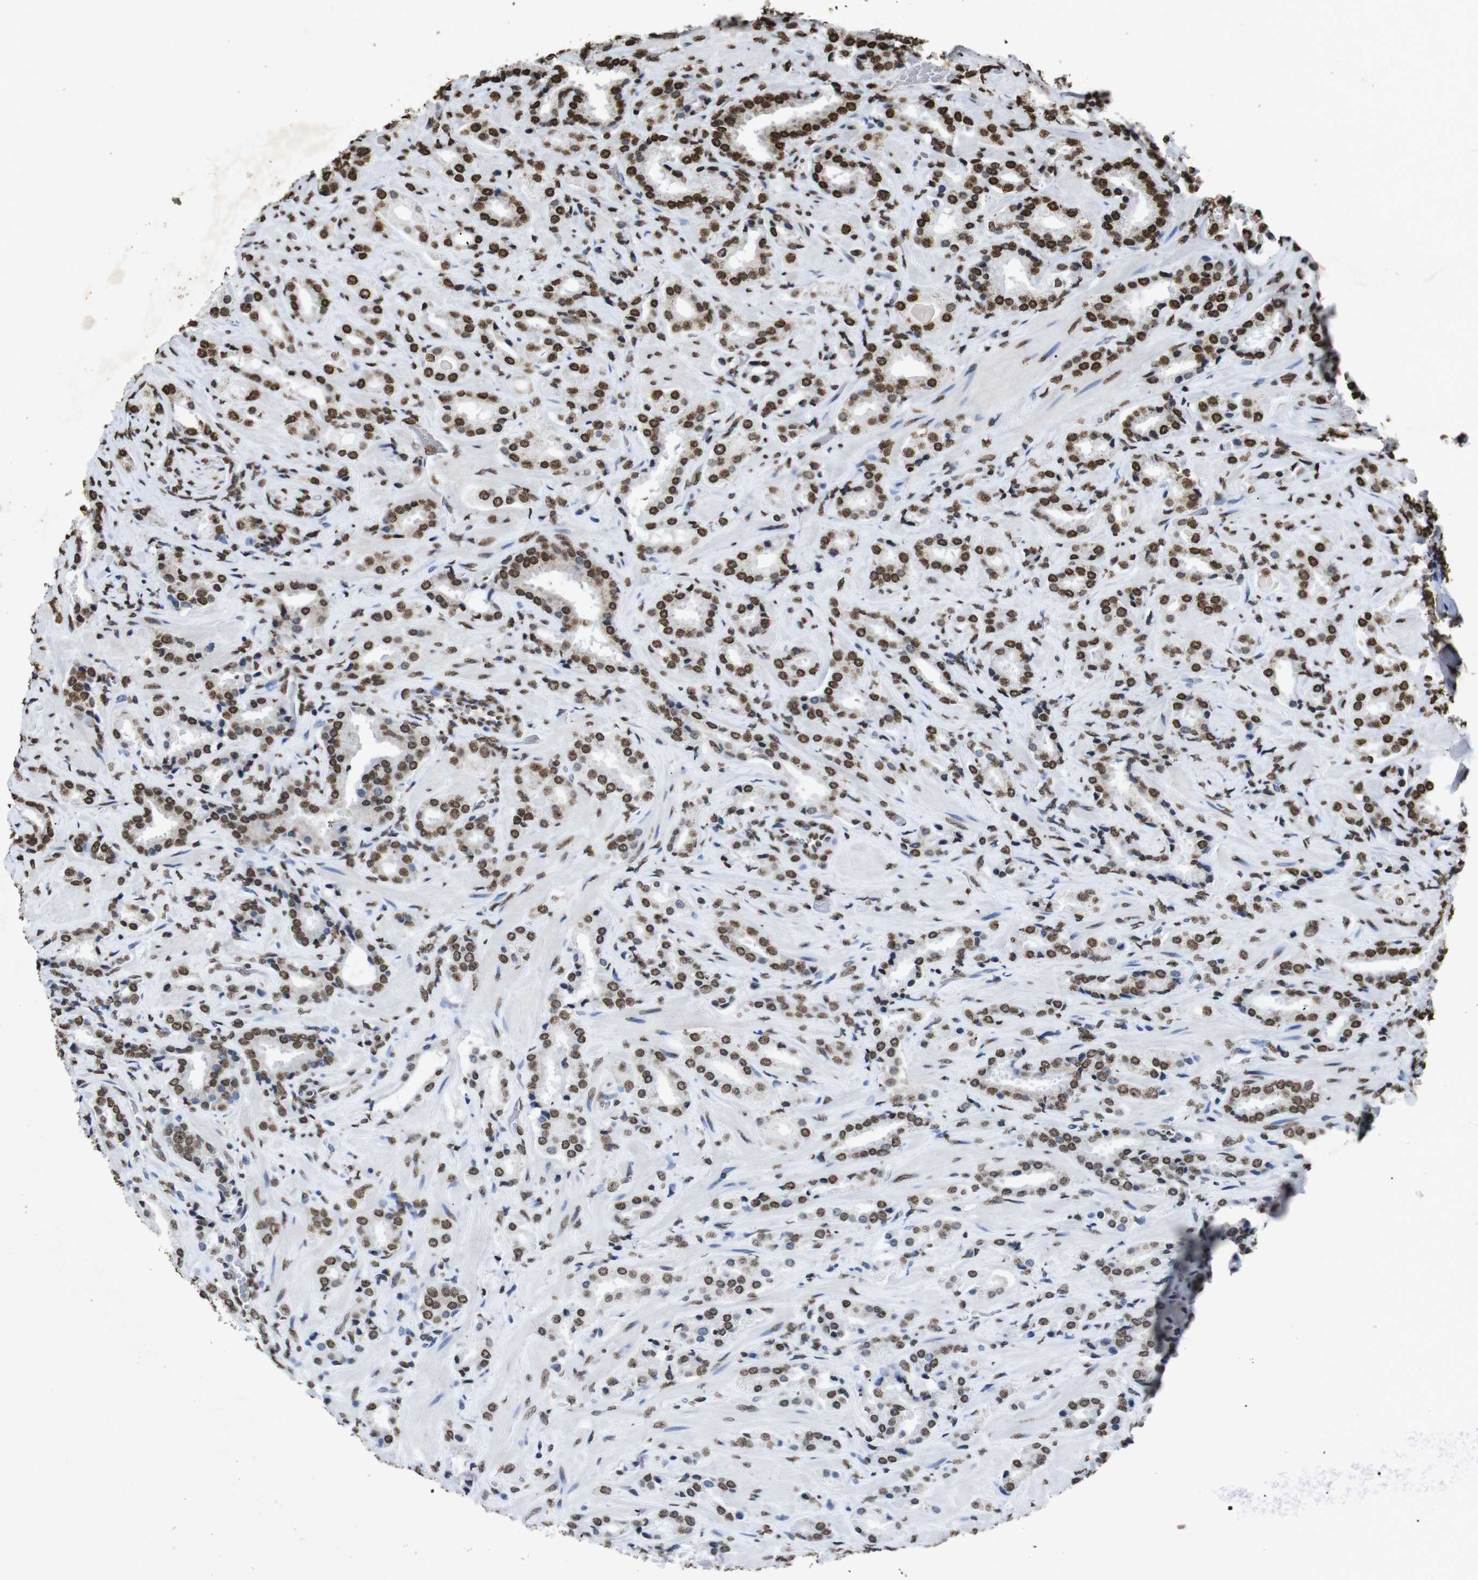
{"staining": {"intensity": "strong", "quantity": ">75%", "location": "nuclear"}, "tissue": "prostate cancer", "cell_type": "Tumor cells", "image_type": "cancer", "snomed": [{"axis": "morphology", "description": "Adenocarcinoma, High grade"}, {"axis": "topography", "description": "Prostate"}], "caption": "Tumor cells exhibit strong nuclear expression in about >75% of cells in prostate high-grade adenocarcinoma.", "gene": "MDM2", "patient": {"sex": "male", "age": 64}}